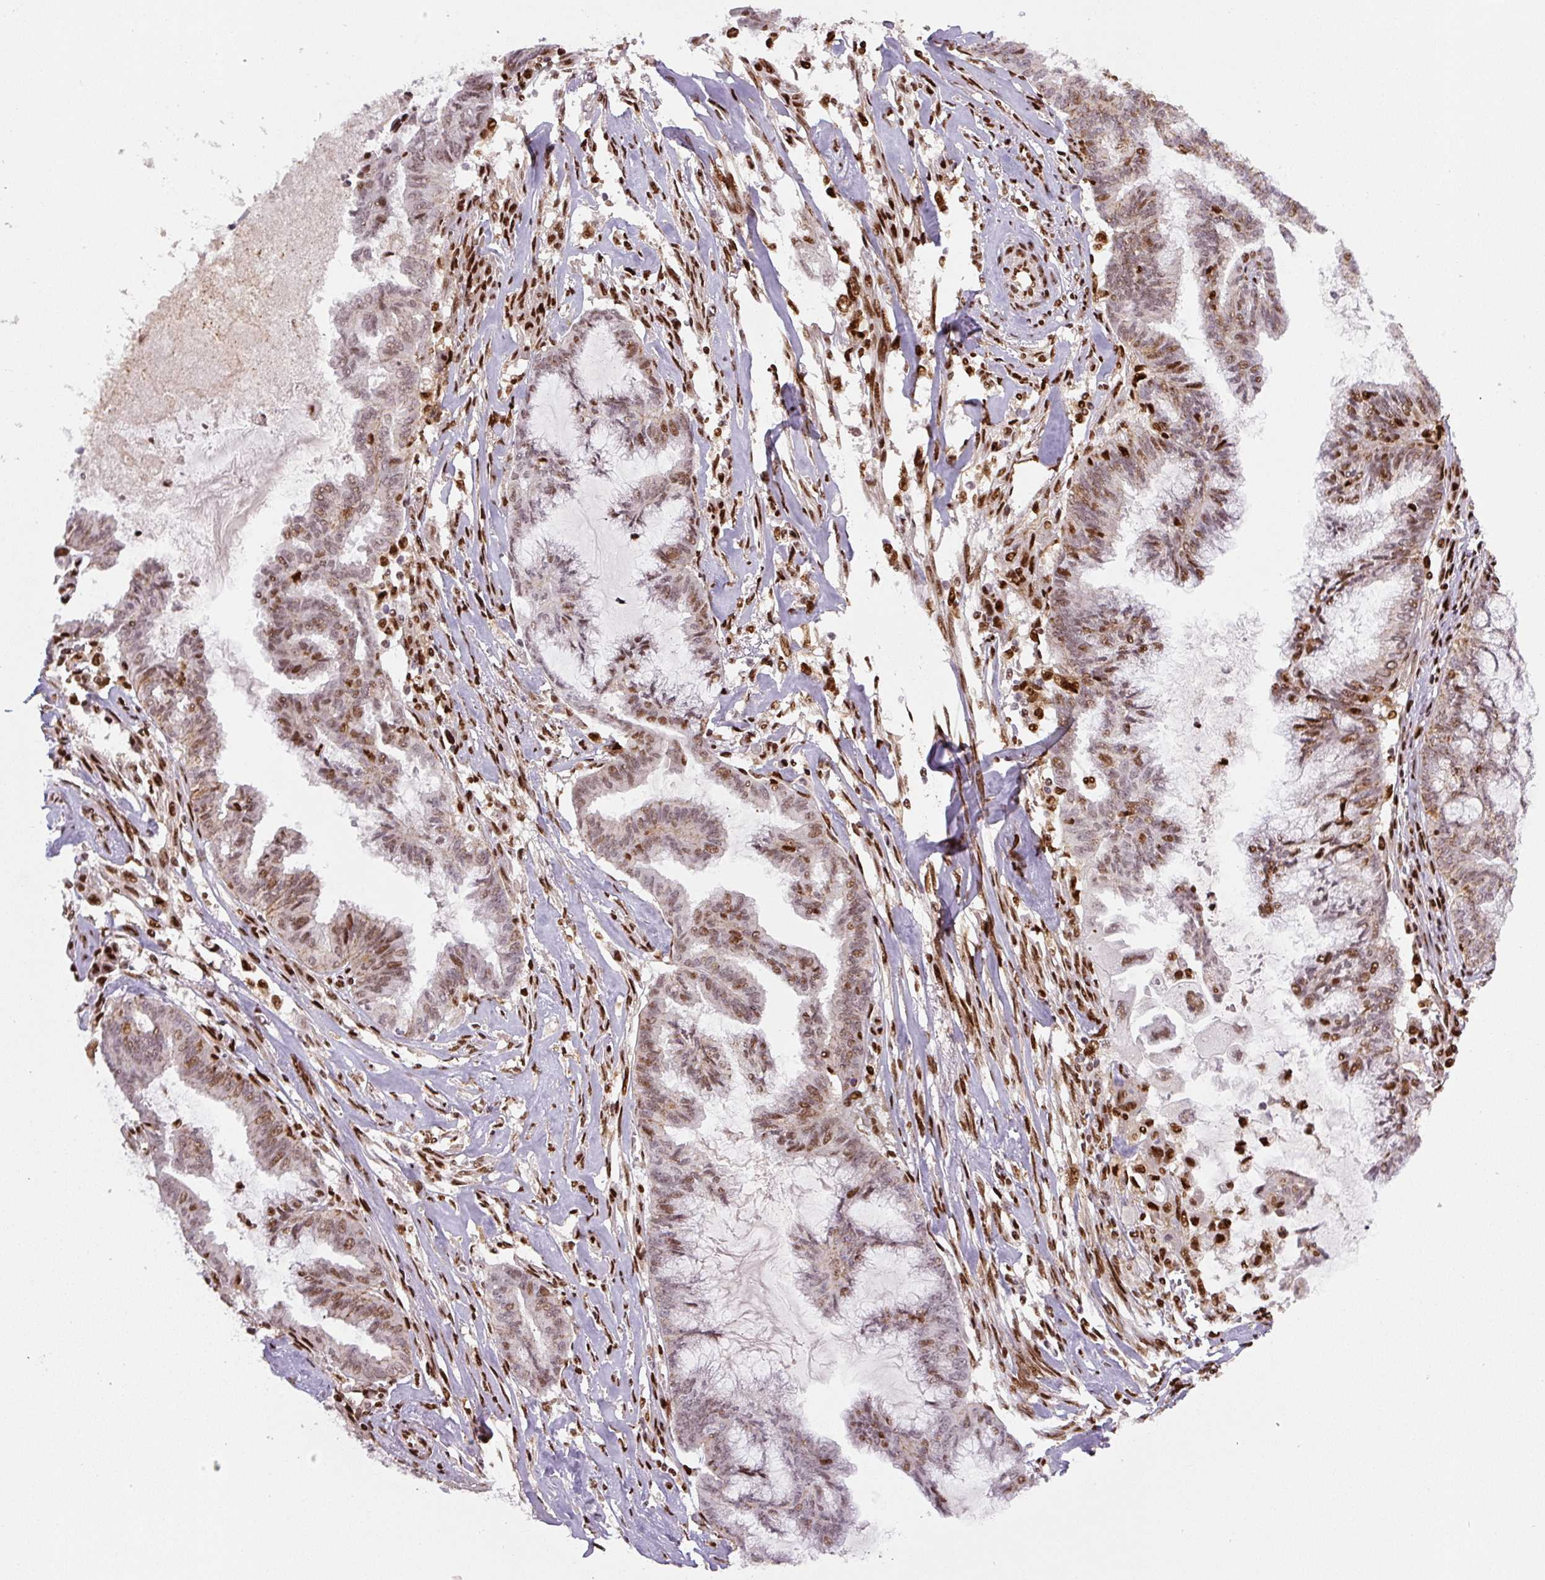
{"staining": {"intensity": "moderate", "quantity": ">75%", "location": "nuclear"}, "tissue": "endometrial cancer", "cell_type": "Tumor cells", "image_type": "cancer", "snomed": [{"axis": "morphology", "description": "Adenocarcinoma, NOS"}, {"axis": "topography", "description": "Endometrium"}], "caption": "Endometrial adenocarcinoma was stained to show a protein in brown. There is medium levels of moderate nuclear expression in about >75% of tumor cells. (IHC, brightfield microscopy, high magnification).", "gene": "PYDC2", "patient": {"sex": "female", "age": 86}}